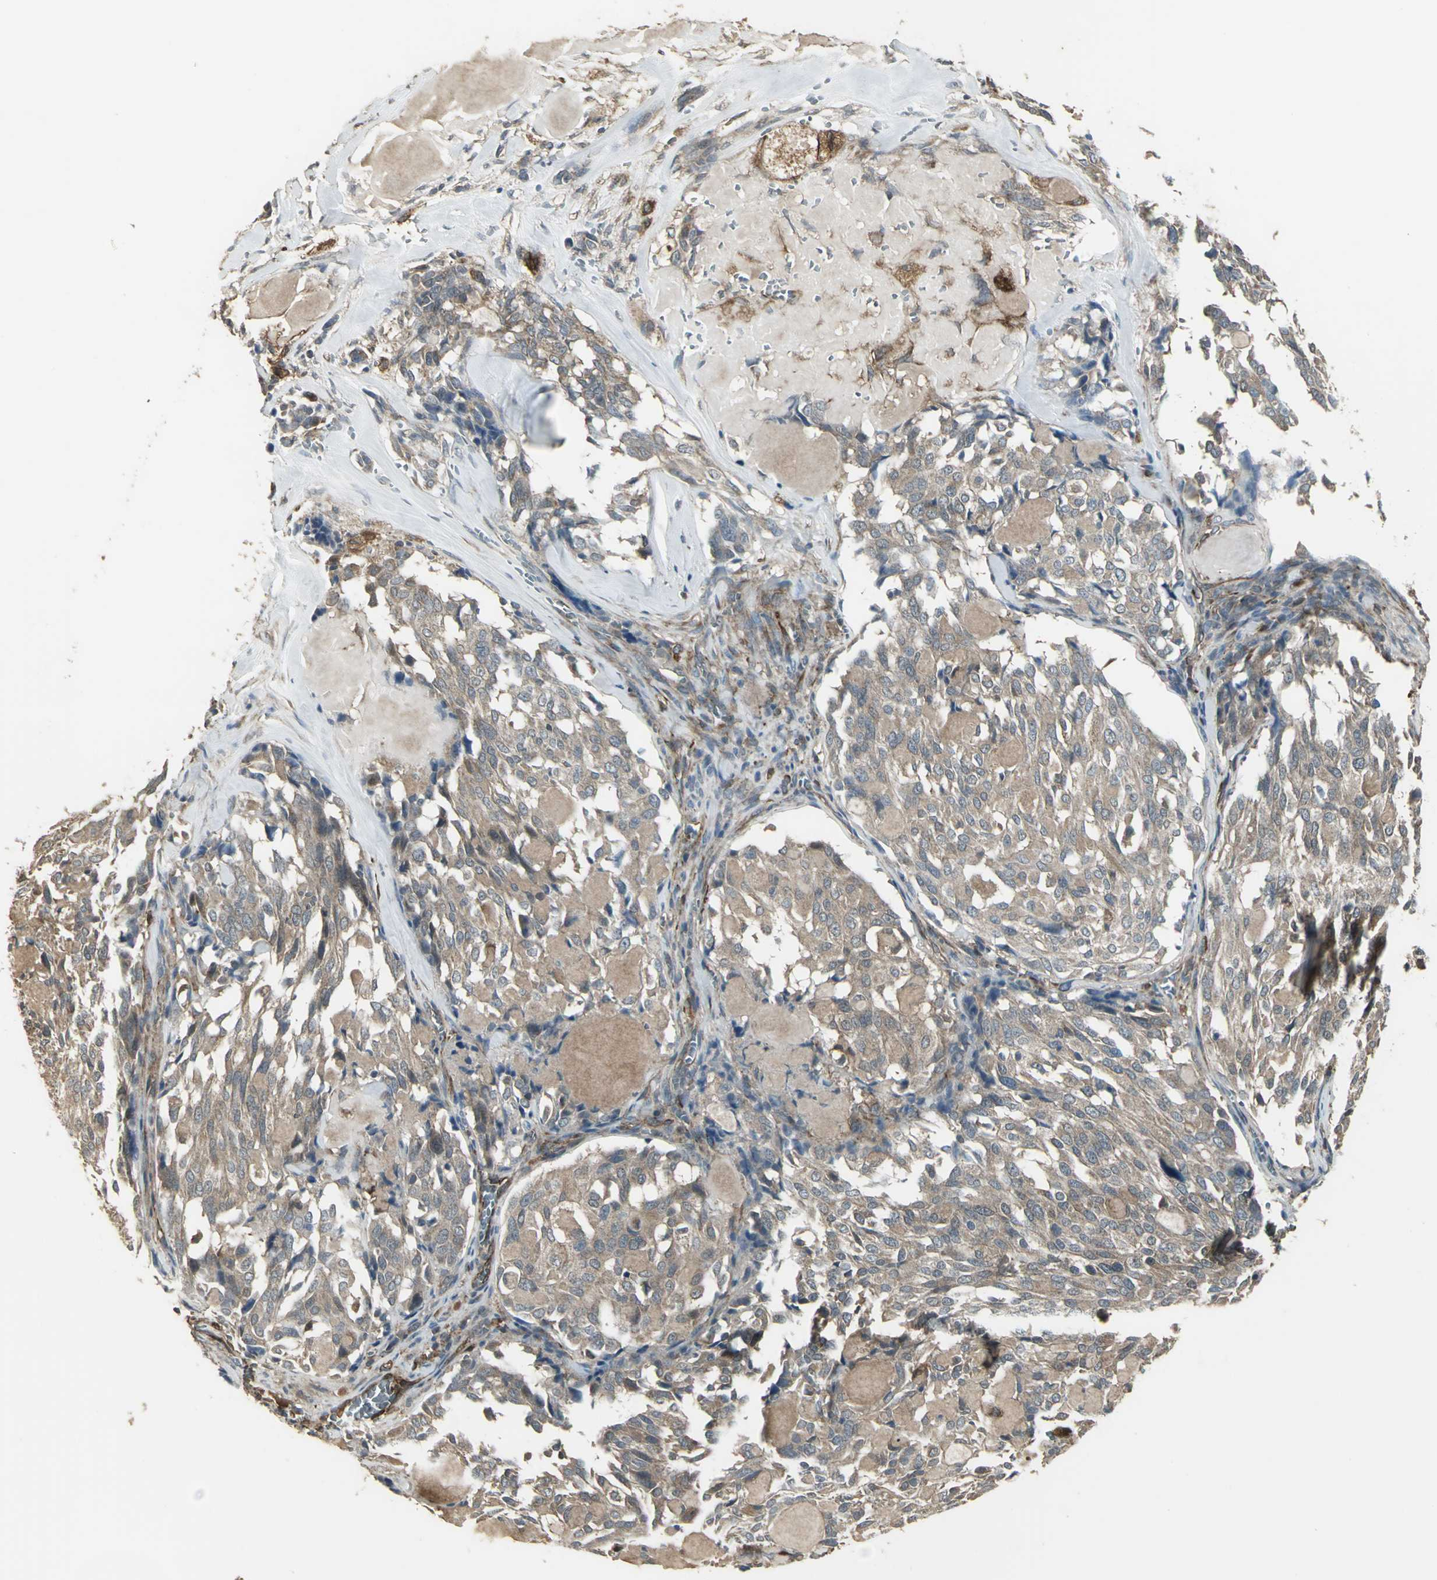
{"staining": {"intensity": "moderate", "quantity": ">75%", "location": "cytoplasmic/membranous"}, "tissue": "thyroid cancer", "cell_type": "Tumor cells", "image_type": "cancer", "snomed": [{"axis": "morphology", "description": "Carcinoma, NOS"}, {"axis": "morphology", "description": "Carcinoid, malignant, NOS"}, {"axis": "topography", "description": "Thyroid gland"}], "caption": "Thyroid cancer (carcinoid (malignant)) stained with immunohistochemistry (IHC) reveals moderate cytoplasmic/membranous expression in approximately >75% of tumor cells. (DAB (3,3'-diaminobenzidine) IHC, brown staining for protein, blue staining for nuclei).", "gene": "PRXL2B", "patient": {"sex": "male", "age": 33}}